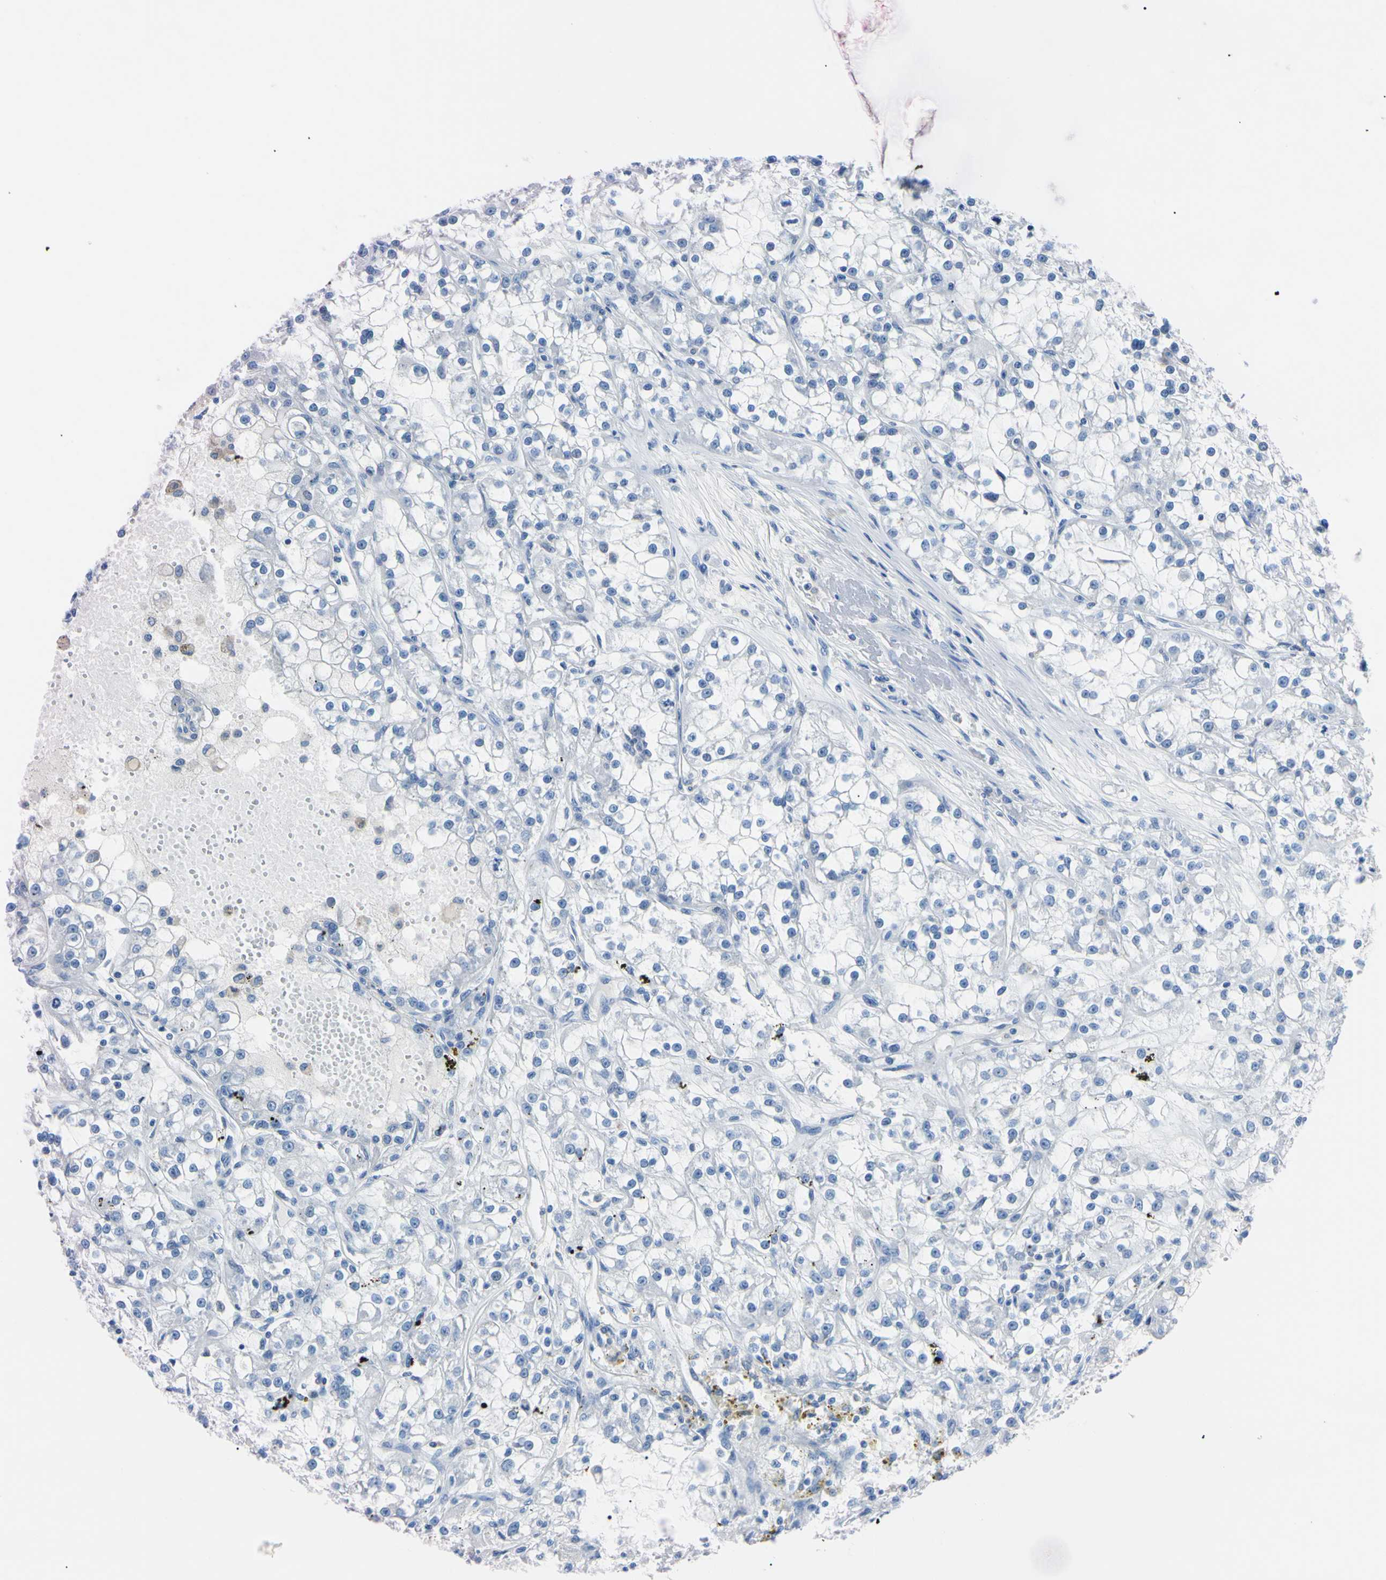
{"staining": {"intensity": "negative", "quantity": "none", "location": "none"}, "tissue": "renal cancer", "cell_type": "Tumor cells", "image_type": "cancer", "snomed": [{"axis": "morphology", "description": "Adenocarcinoma, NOS"}, {"axis": "topography", "description": "Kidney"}], "caption": "Image shows no significant protein expression in tumor cells of renal adenocarcinoma.", "gene": "NCF4", "patient": {"sex": "female", "age": 52}}